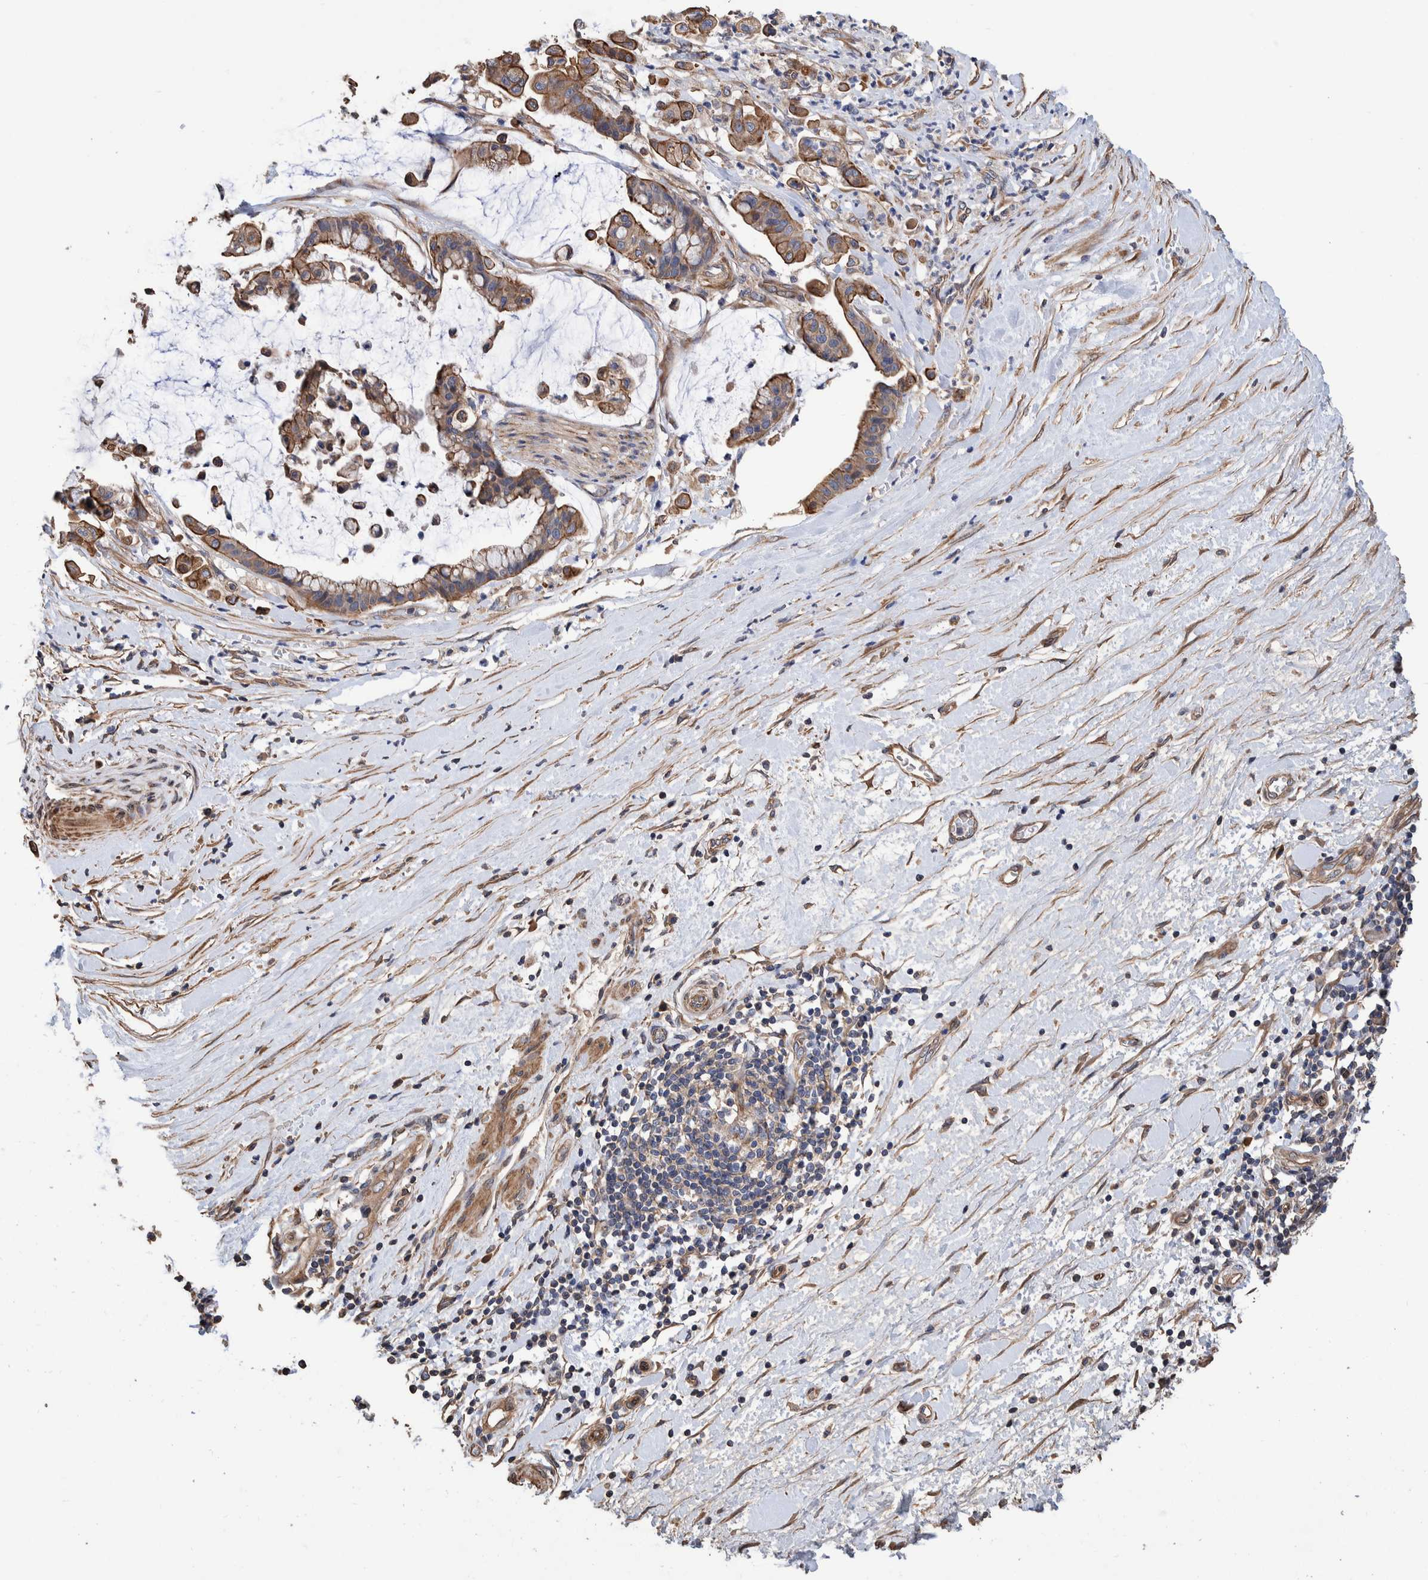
{"staining": {"intensity": "moderate", "quantity": ">75%", "location": "cytoplasmic/membranous"}, "tissue": "pancreatic cancer", "cell_type": "Tumor cells", "image_type": "cancer", "snomed": [{"axis": "morphology", "description": "Adenocarcinoma, NOS"}, {"axis": "topography", "description": "Pancreas"}], "caption": "Immunohistochemical staining of human pancreatic cancer (adenocarcinoma) exhibits medium levels of moderate cytoplasmic/membranous protein expression in about >75% of tumor cells.", "gene": "SLC45A4", "patient": {"sex": "male", "age": 41}}